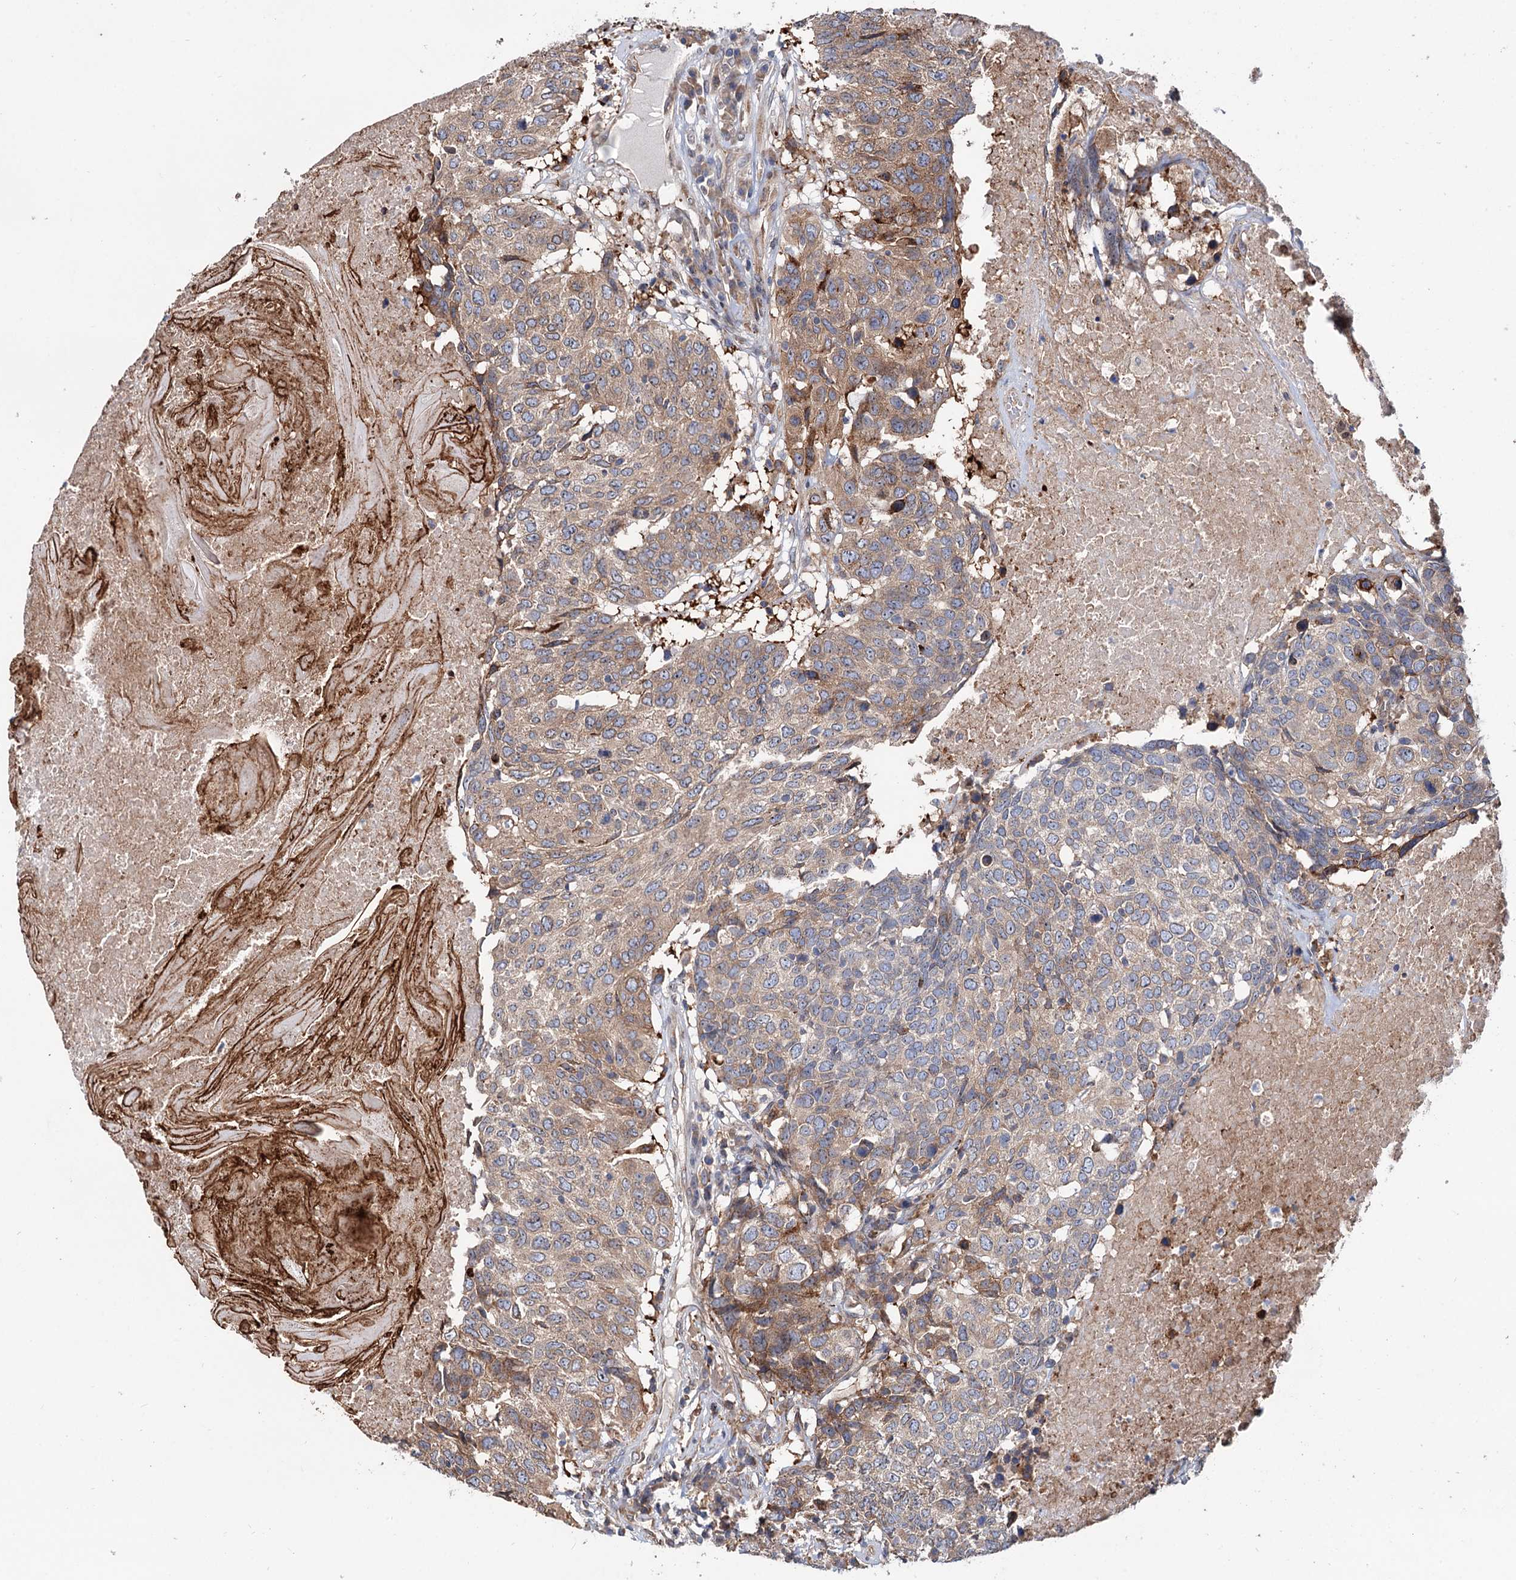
{"staining": {"intensity": "moderate", "quantity": ">75%", "location": "cytoplasmic/membranous"}, "tissue": "head and neck cancer", "cell_type": "Tumor cells", "image_type": "cancer", "snomed": [{"axis": "morphology", "description": "Squamous cell carcinoma, NOS"}, {"axis": "topography", "description": "Head-Neck"}], "caption": "A medium amount of moderate cytoplasmic/membranous expression is appreciated in about >75% of tumor cells in head and neck cancer tissue.", "gene": "PTDSS2", "patient": {"sex": "male", "age": 66}}